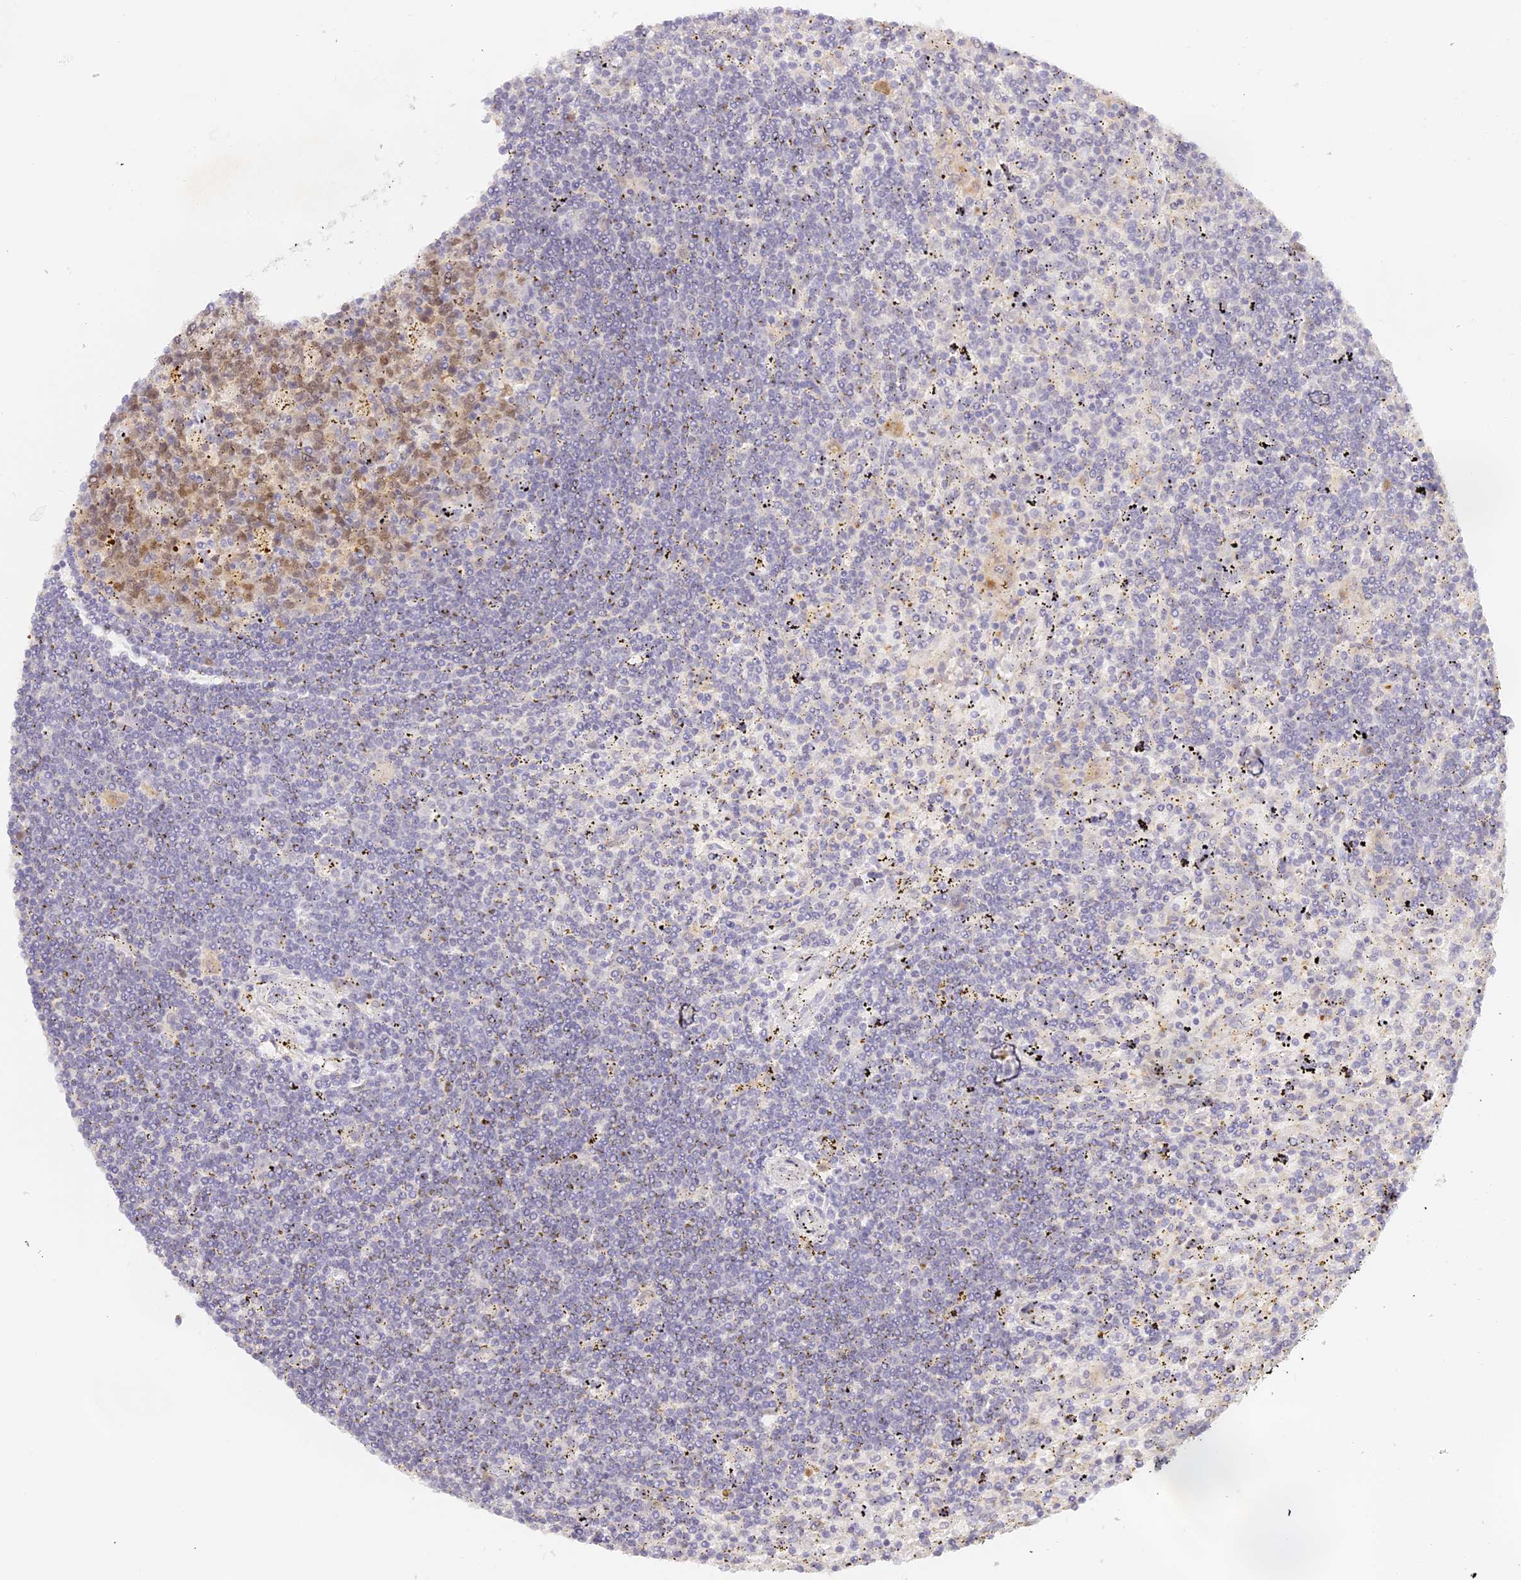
{"staining": {"intensity": "negative", "quantity": "none", "location": "none"}, "tissue": "lymphoma", "cell_type": "Tumor cells", "image_type": "cancer", "snomed": [{"axis": "morphology", "description": "Malignant lymphoma, non-Hodgkin's type, Low grade"}, {"axis": "topography", "description": "Spleen"}], "caption": "A micrograph of lymphoma stained for a protein demonstrates no brown staining in tumor cells. The staining was performed using DAB (3,3'-diaminobenzidine) to visualize the protein expression in brown, while the nuclei were stained in blue with hematoxylin (Magnification: 20x).", "gene": "ELL3", "patient": {"sex": "male", "age": 76}}